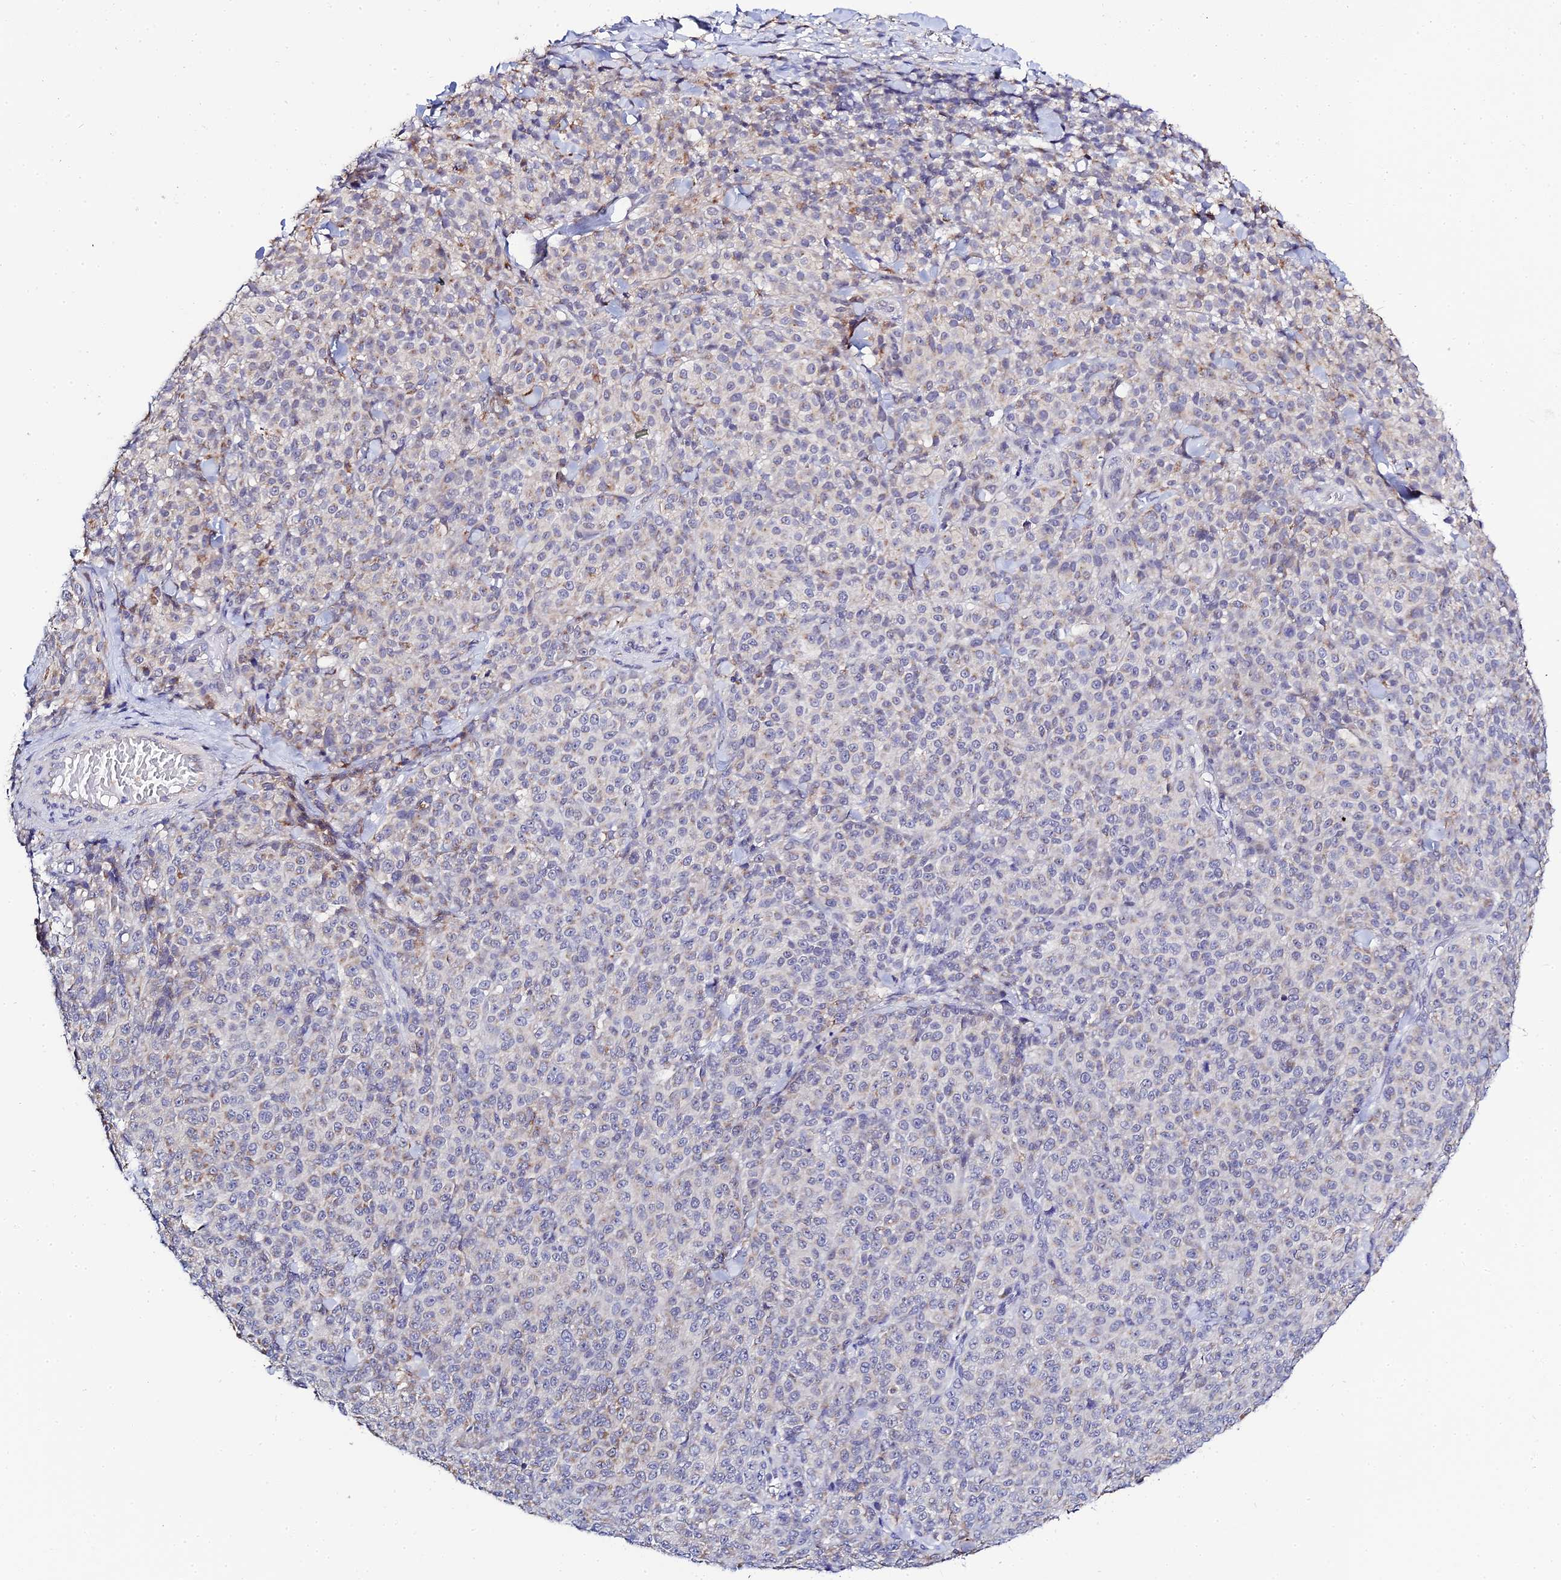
{"staining": {"intensity": "negative", "quantity": "none", "location": "none"}, "tissue": "melanoma", "cell_type": "Tumor cells", "image_type": "cancer", "snomed": [{"axis": "morphology", "description": "Normal tissue, NOS"}, {"axis": "morphology", "description": "Malignant melanoma, NOS"}, {"axis": "topography", "description": "Skin"}], "caption": "IHC histopathology image of melanoma stained for a protein (brown), which reveals no positivity in tumor cells. (Stains: DAB (3,3'-diaminobenzidine) IHC with hematoxylin counter stain, Microscopy: brightfield microscopy at high magnification).", "gene": "ZXDA", "patient": {"sex": "female", "age": 34}}